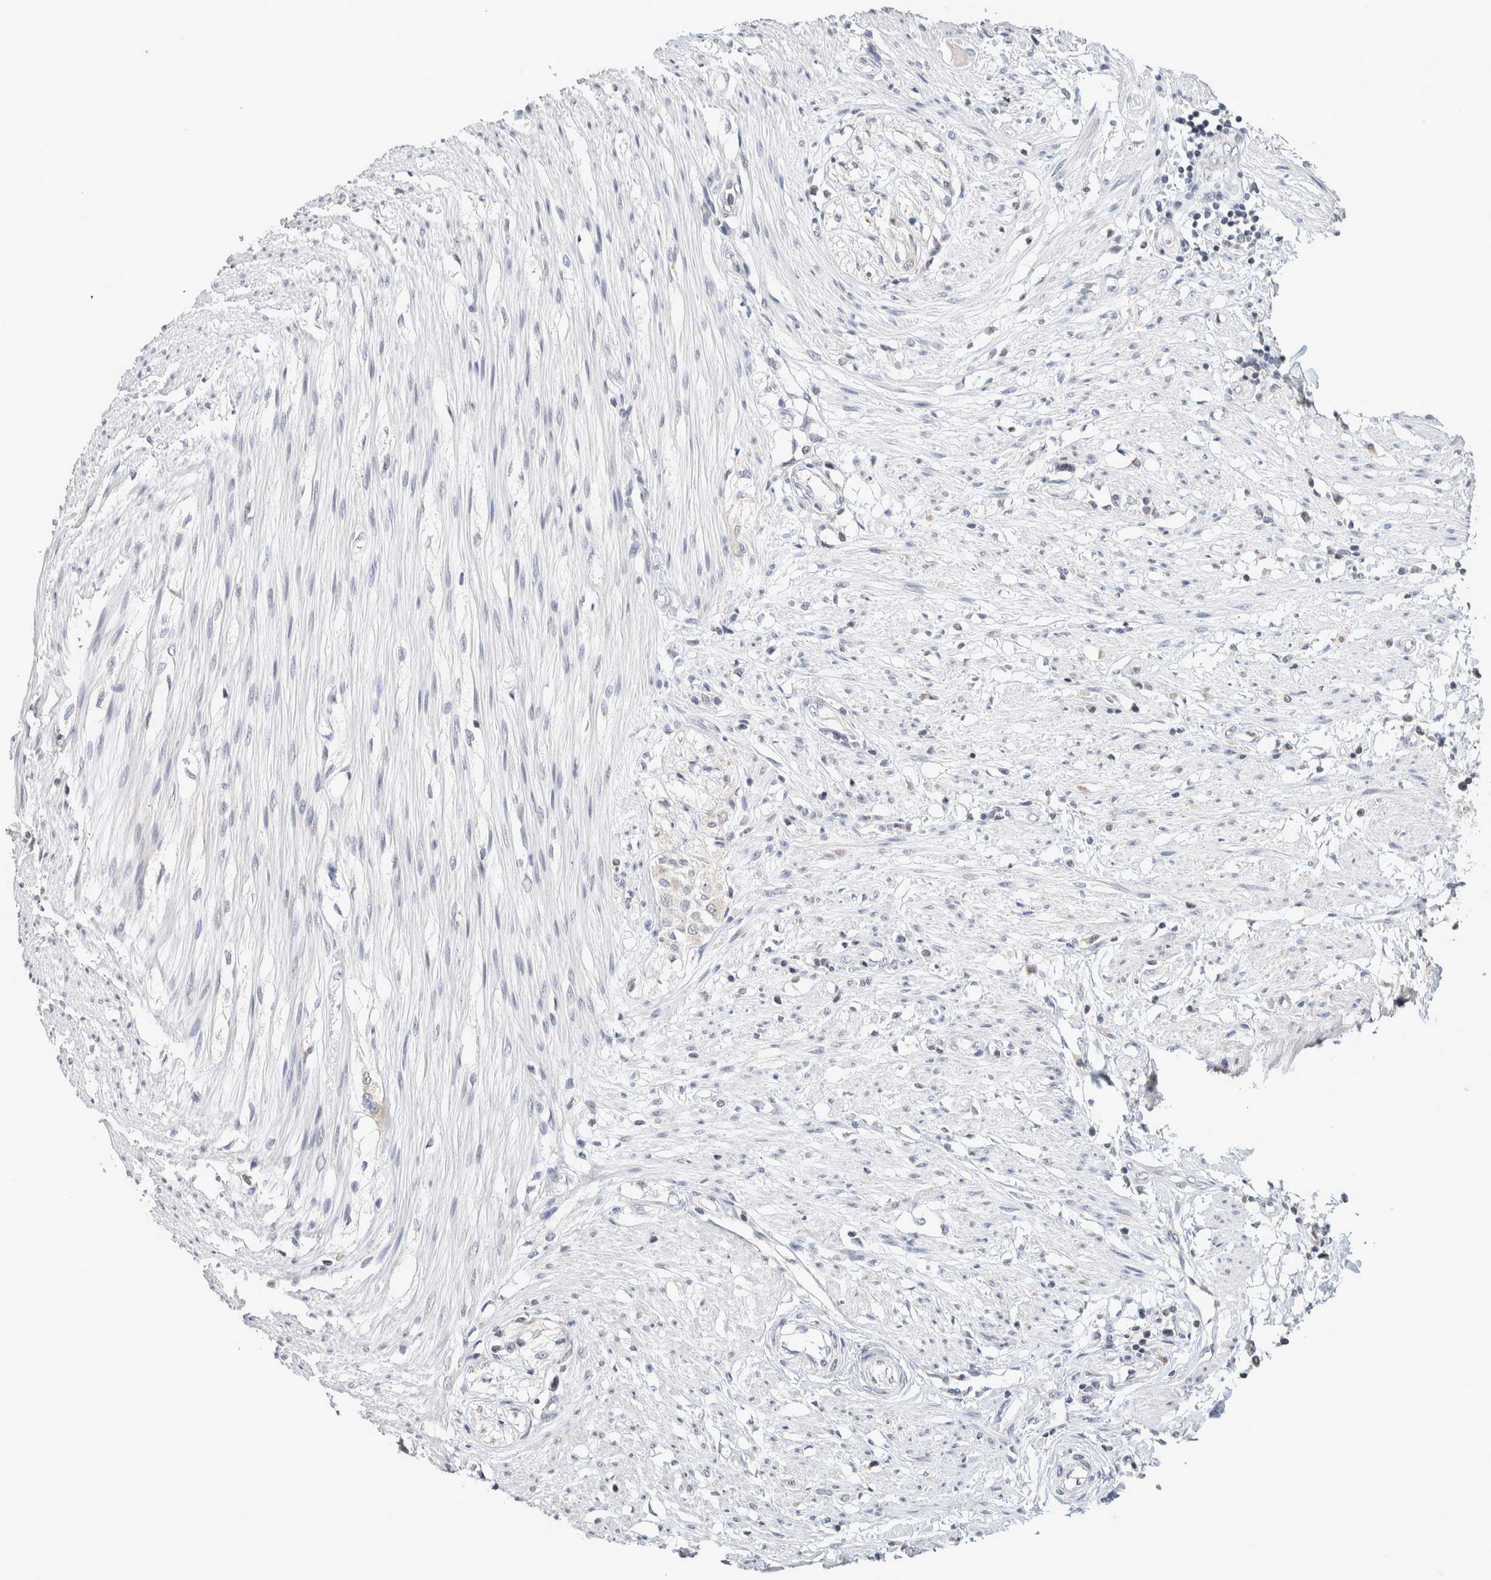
{"staining": {"intensity": "negative", "quantity": "none", "location": "none"}, "tissue": "smooth muscle", "cell_type": "Smooth muscle cells", "image_type": "normal", "snomed": [{"axis": "morphology", "description": "Normal tissue, NOS"}, {"axis": "morphology", "description": "Adenocarcinoma, NOS"}, {"axis": "topography", "description": "Smooth muscle"}, {"axis": "topography", "description": "Colon"}], "caption": "Immunohistochemical staining of normal human smooth muscle exhibits no significant positivity in smooth muscle cells.", "gene": "CRAT", "patient": {"sex": "male", "age": 14}}